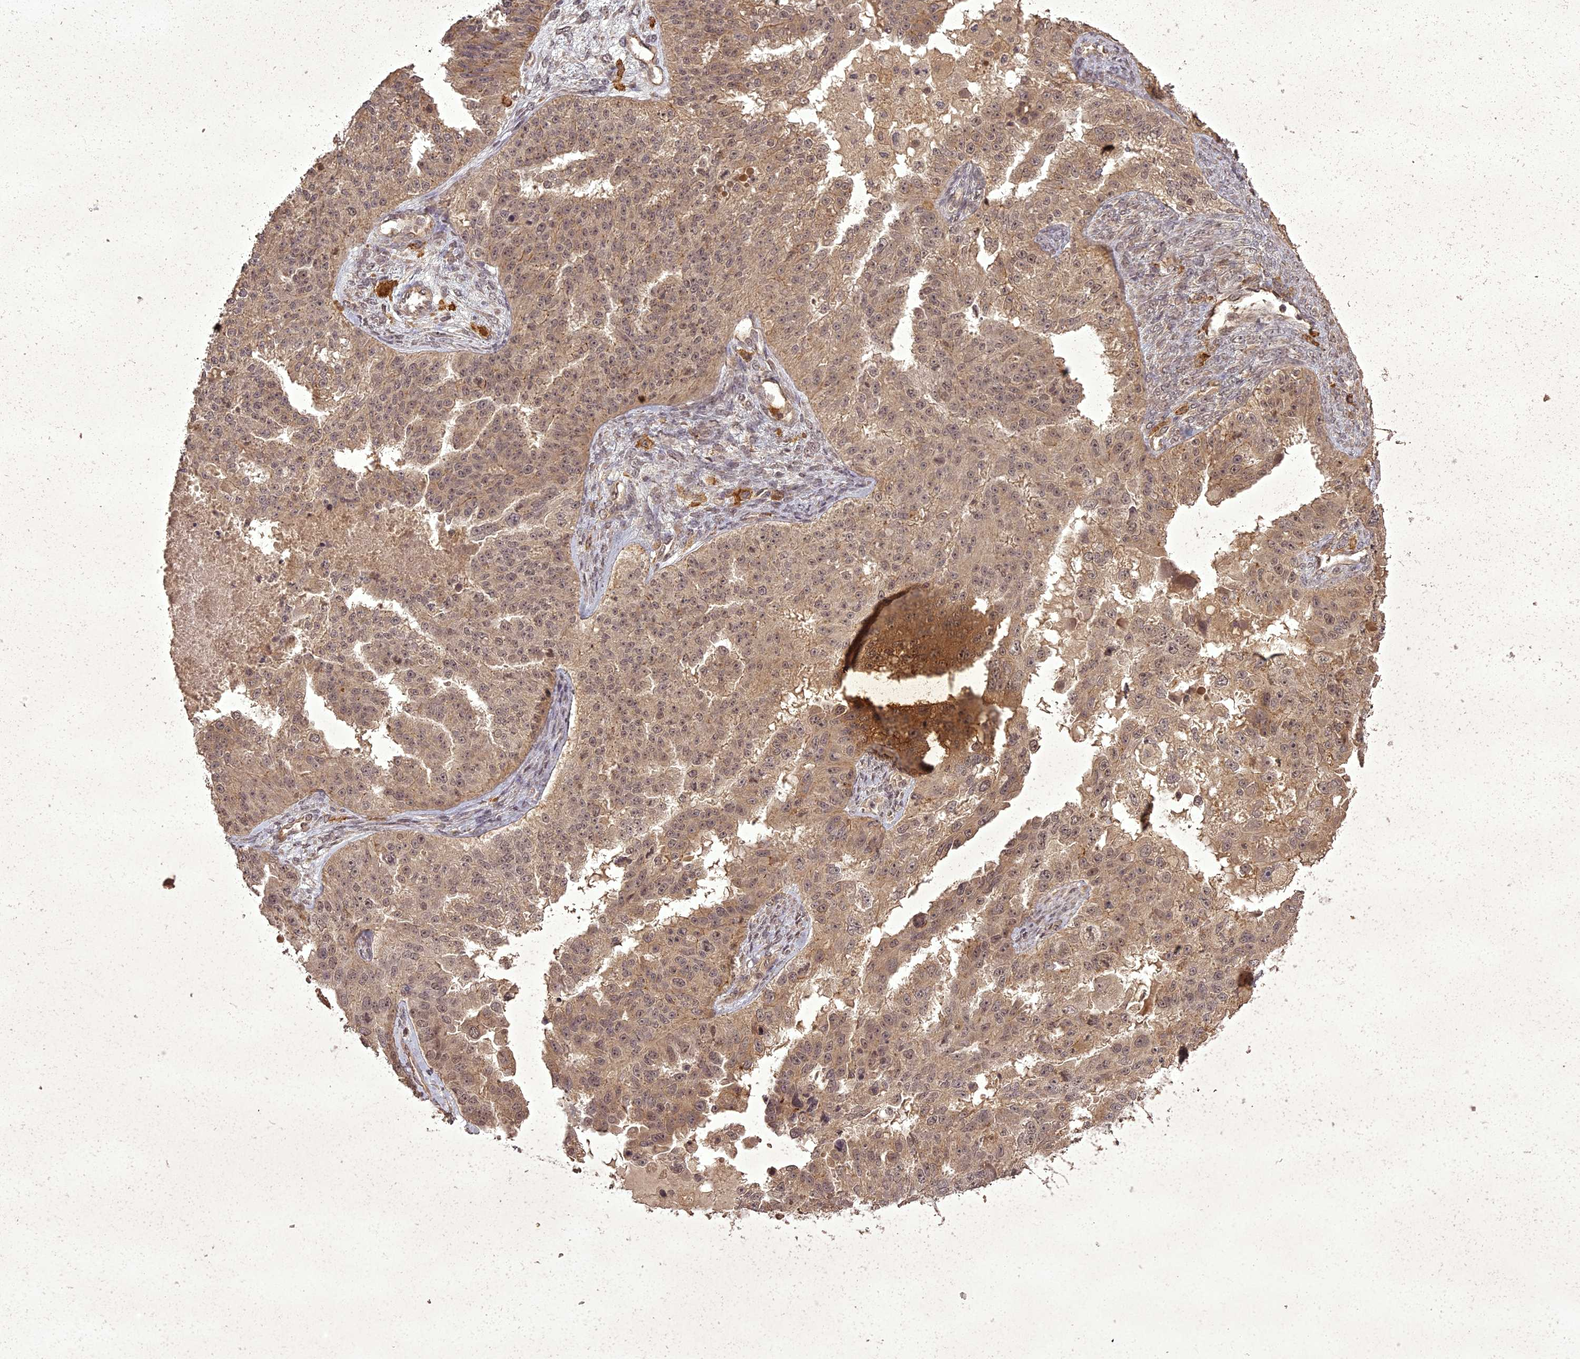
{"staining": {"intensity": "moderate", "quantity": ">75%", "location": "cytoplasmic/membranous"}, "tissue": "ovarian cancer", "cell_type": "Tumor cells", "image_type": "cancer", "snomed": [{"axis": "morphology", "description": "Cystadenocarcinoma, serous, NOS"}, {"axis": "topography", "description": "Ovary"}], "caption": "Immunohistochemical staining of ovarian cancer (serous cystadenocarcinoma) reveals medium levels of moderate cytoplasmic/membranous staining in approximately >75% of tumor cells.", "gene": "ING5", "patient": {"sex": "female", "age": 58}}